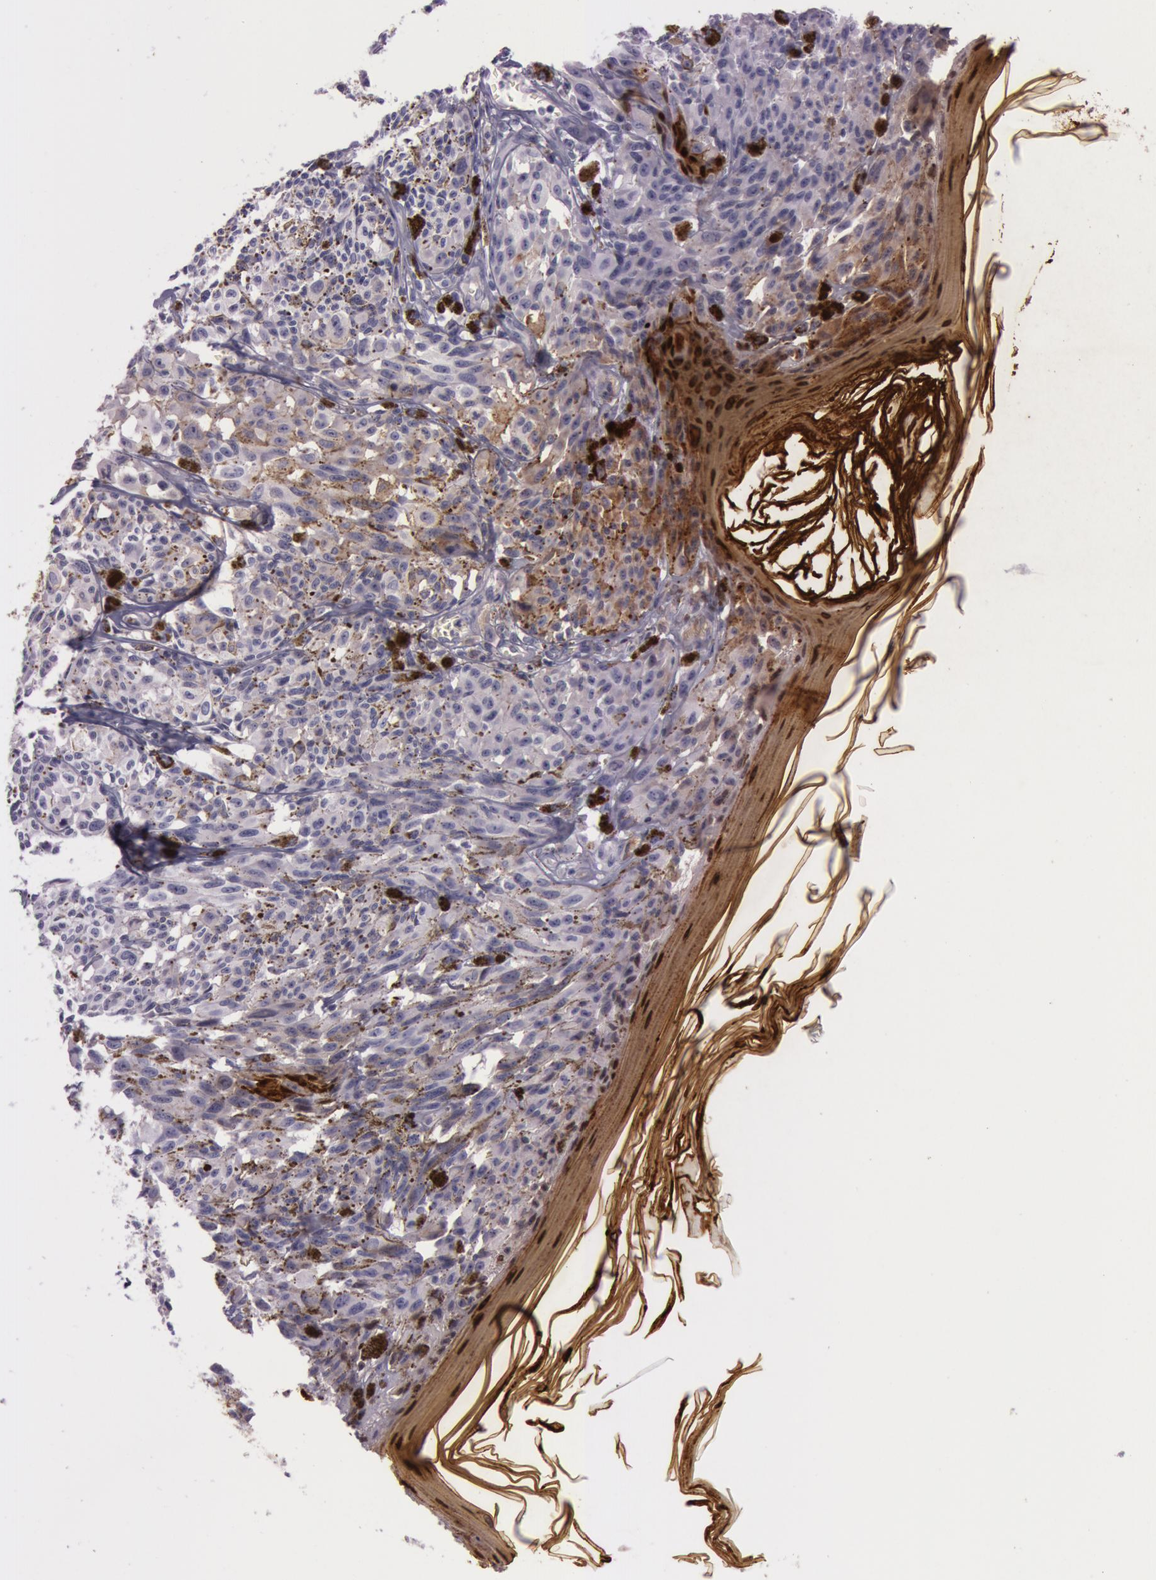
{"staining": {"intensity": "negative", "quantity": "none", "location": "none"}, "tissue": "melanoma", "cell_type": "Tumor cells", "image_type": "cancer", "snomed": [{"axis": "morphology", "description": "Malignant melanoma, NOS"}, {"axis": "topography", "description": "Skin"}], "caption": "An image of melanoma stained for a protein demonstrates no brown staining in tumor cells. The staining was performed using DAB to visualize the protein expression in brown, while the nuclei were stained in blue with hematoxylin (Magnification: 20x).", "gene": "S100A7", "patient": {"sex": "female", "age": 72}}